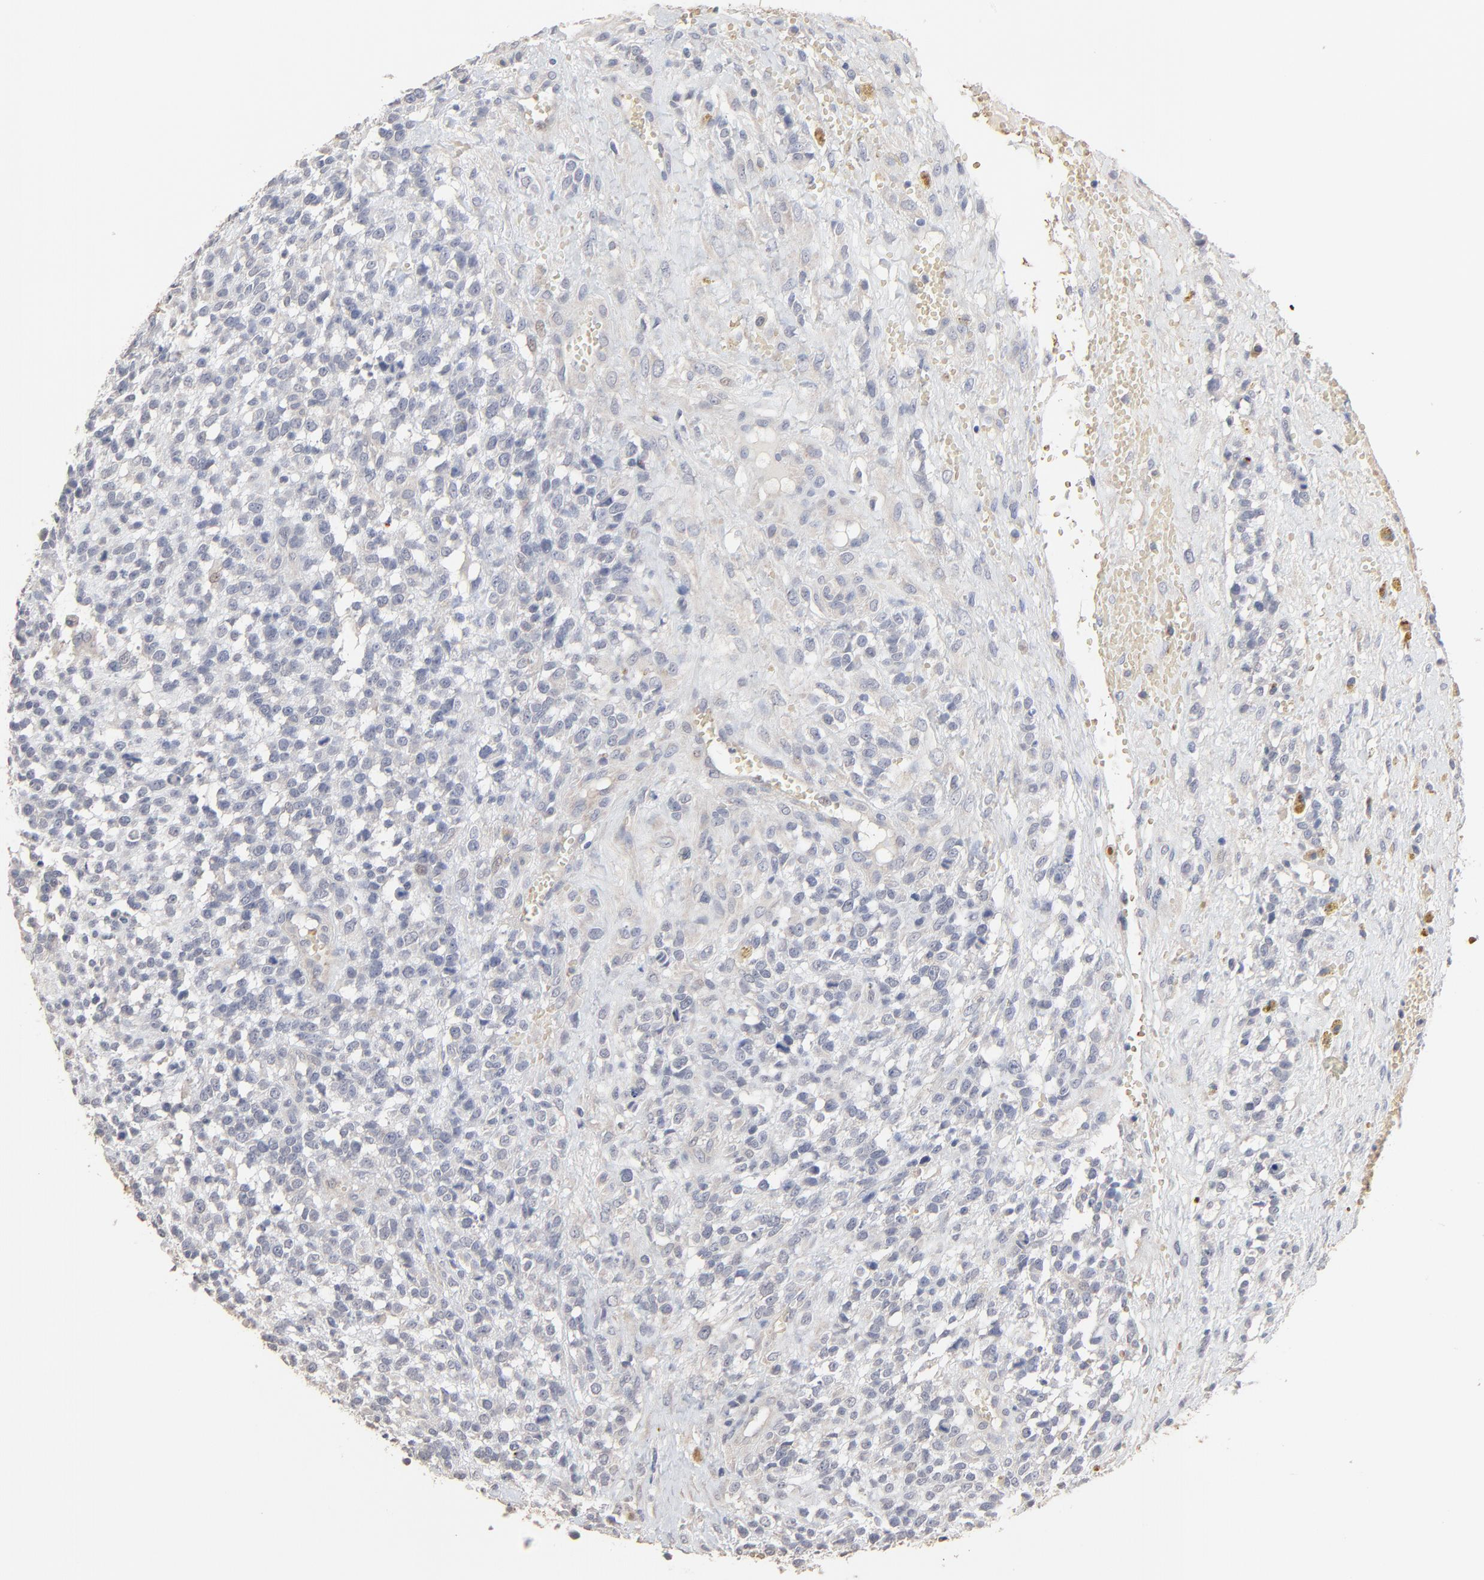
{"staining": {"intensity": "negative", "quantity": "none", "location": "none"}, "tissue": "glioma", "cell_type": "Tumor cells", "image_type": "cancer", "snomed": [{"axis": "morphology", "description": "Glioma, malignant, High grade"}, {"axis": "topography", "description": "Brain"}], "caption": "Glioma was stained to show a protein in brown. There is no significant expression in tumor cells.", "gene": "FANCB", "patient": {"sex": "male", "age": 66}}